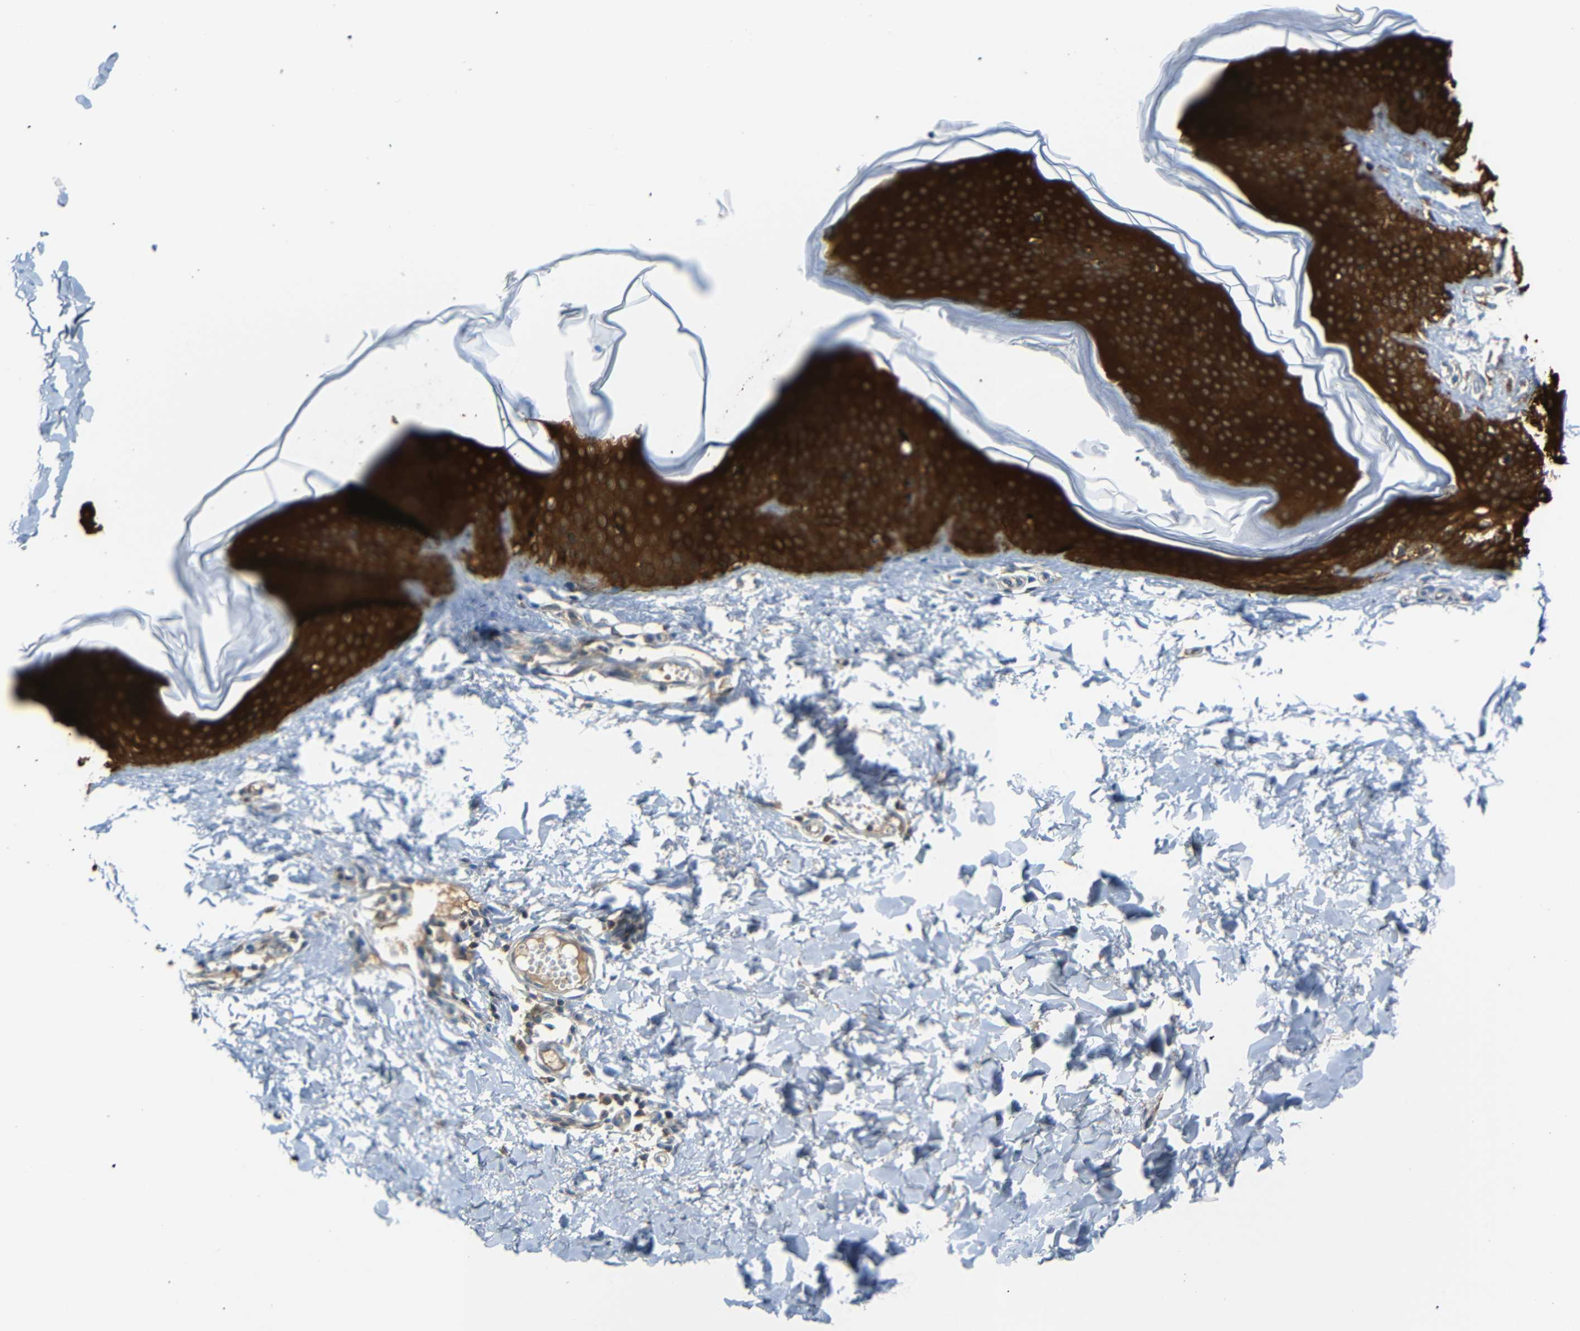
{"staining": {"intensity": "moderate", "quantity": ">75%", "location": "cytoplasmic/membranous"}, "tissue": "skin", "cell_type": "Fibroblasts", "image_type": "normal", "snomed": [{"axis": "morphology", "description": "Normal tissue, NOS"}, {"axis": "topography", "description": "Skin"}], "caption": "DAB (3,3'-diaminobenzidine) immunohistochemical staining of normal skin exhibits moderate cytoplasmic/membranous protein expression in approximately >75% of fibroblasts. (IHC, brightfield microscopy, high magnification).", "gene": "SFN", "patient": {"sex": "female", "age": 17}}